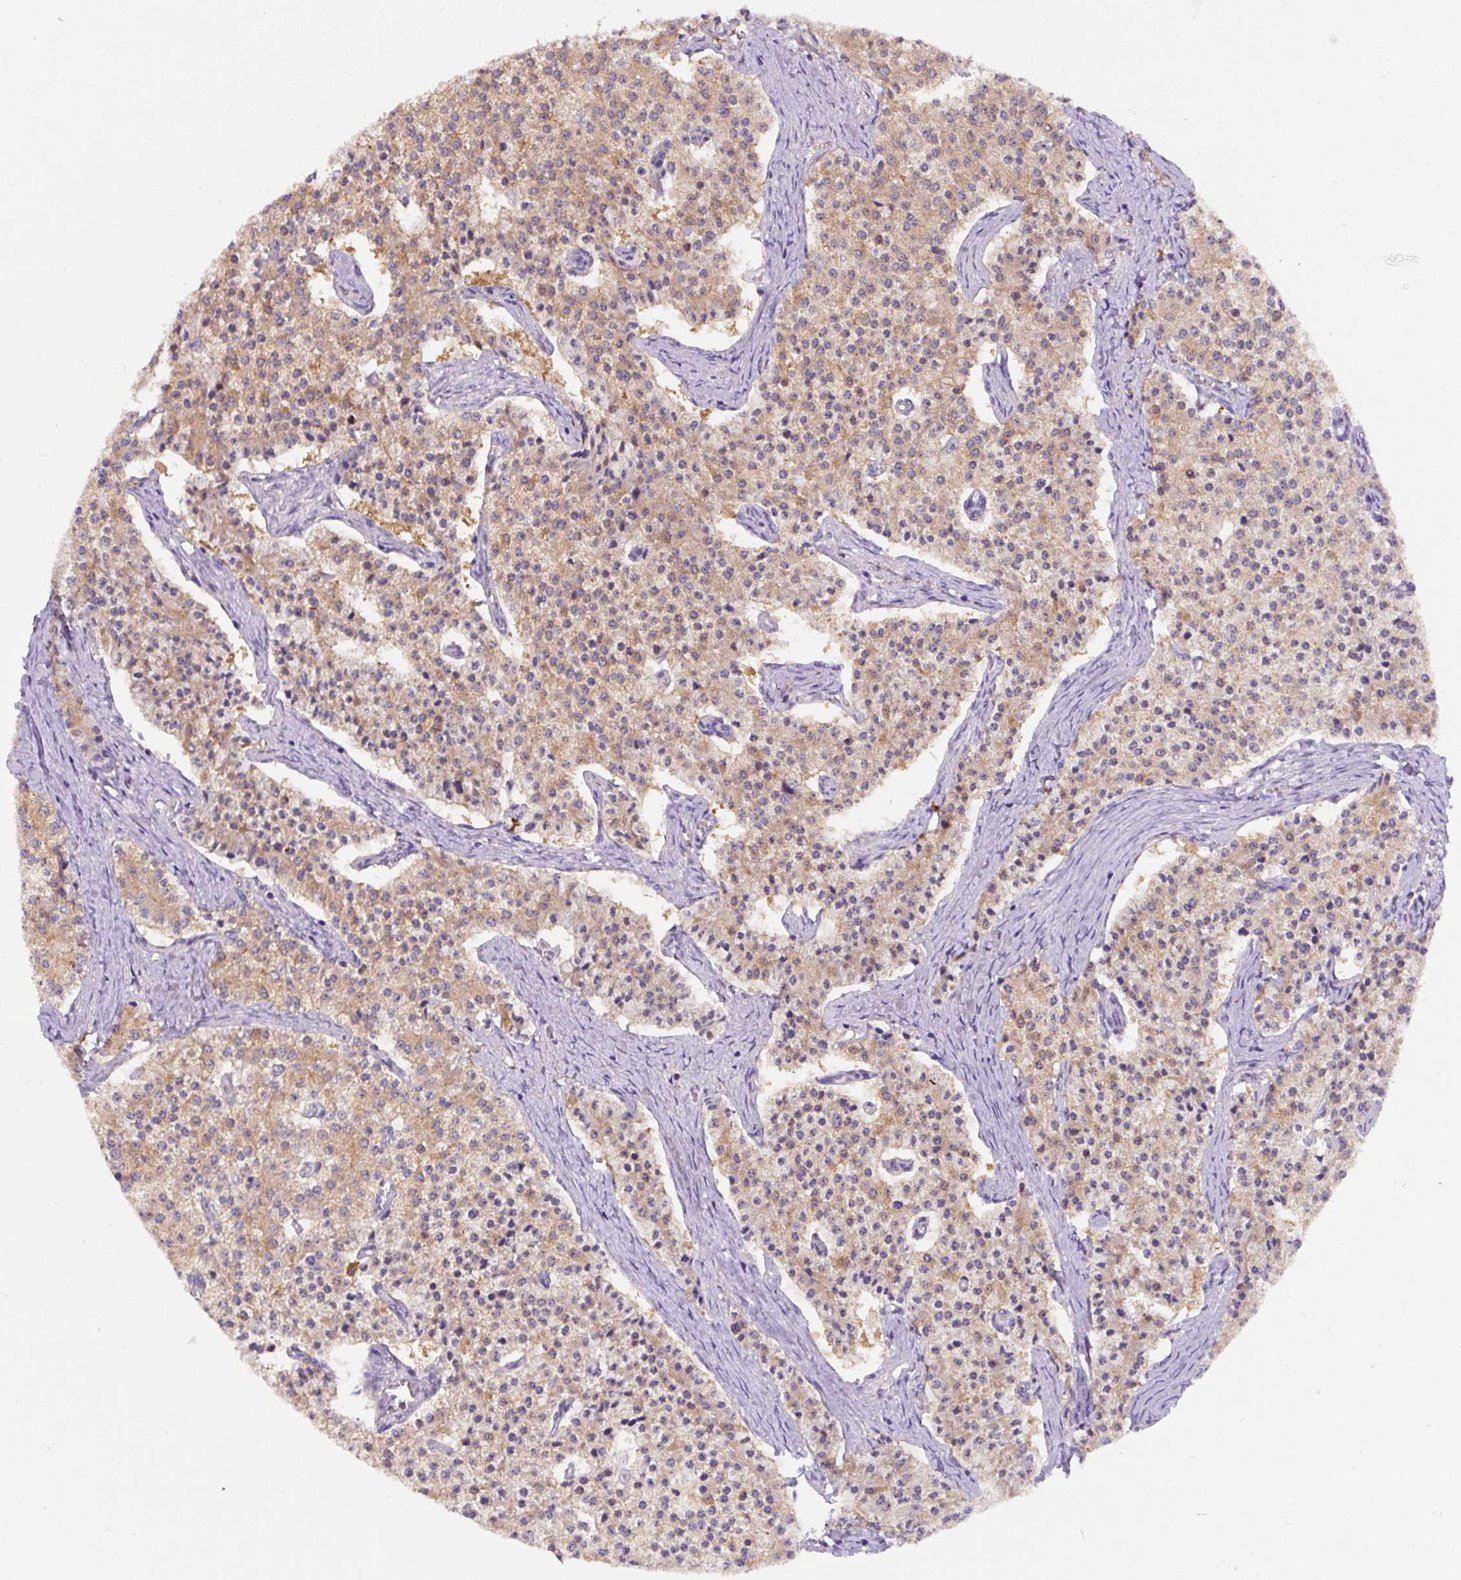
{"staining": {"intensity": "moderate", "quantity": ">75%", "location": "cytoplasmic/membranous"}, "tissue": "carcinoid", "cell_type": "Tumor cells", "image_type": "cancer", "snomed": [{"axis": "morphology", "description": "Carcinoid, malignant, NOS"}, {"axis": "topography", "description": "Colon"}], "caption": "Carcinoid stained for a protein exhibits moderate cytoplasmic/membranous positivity in tumor cells. (Brightfield microscopy of DAB IHC at high magnification).", "gene": "ST13", "patient": {"sex": "female", "age": 52}}